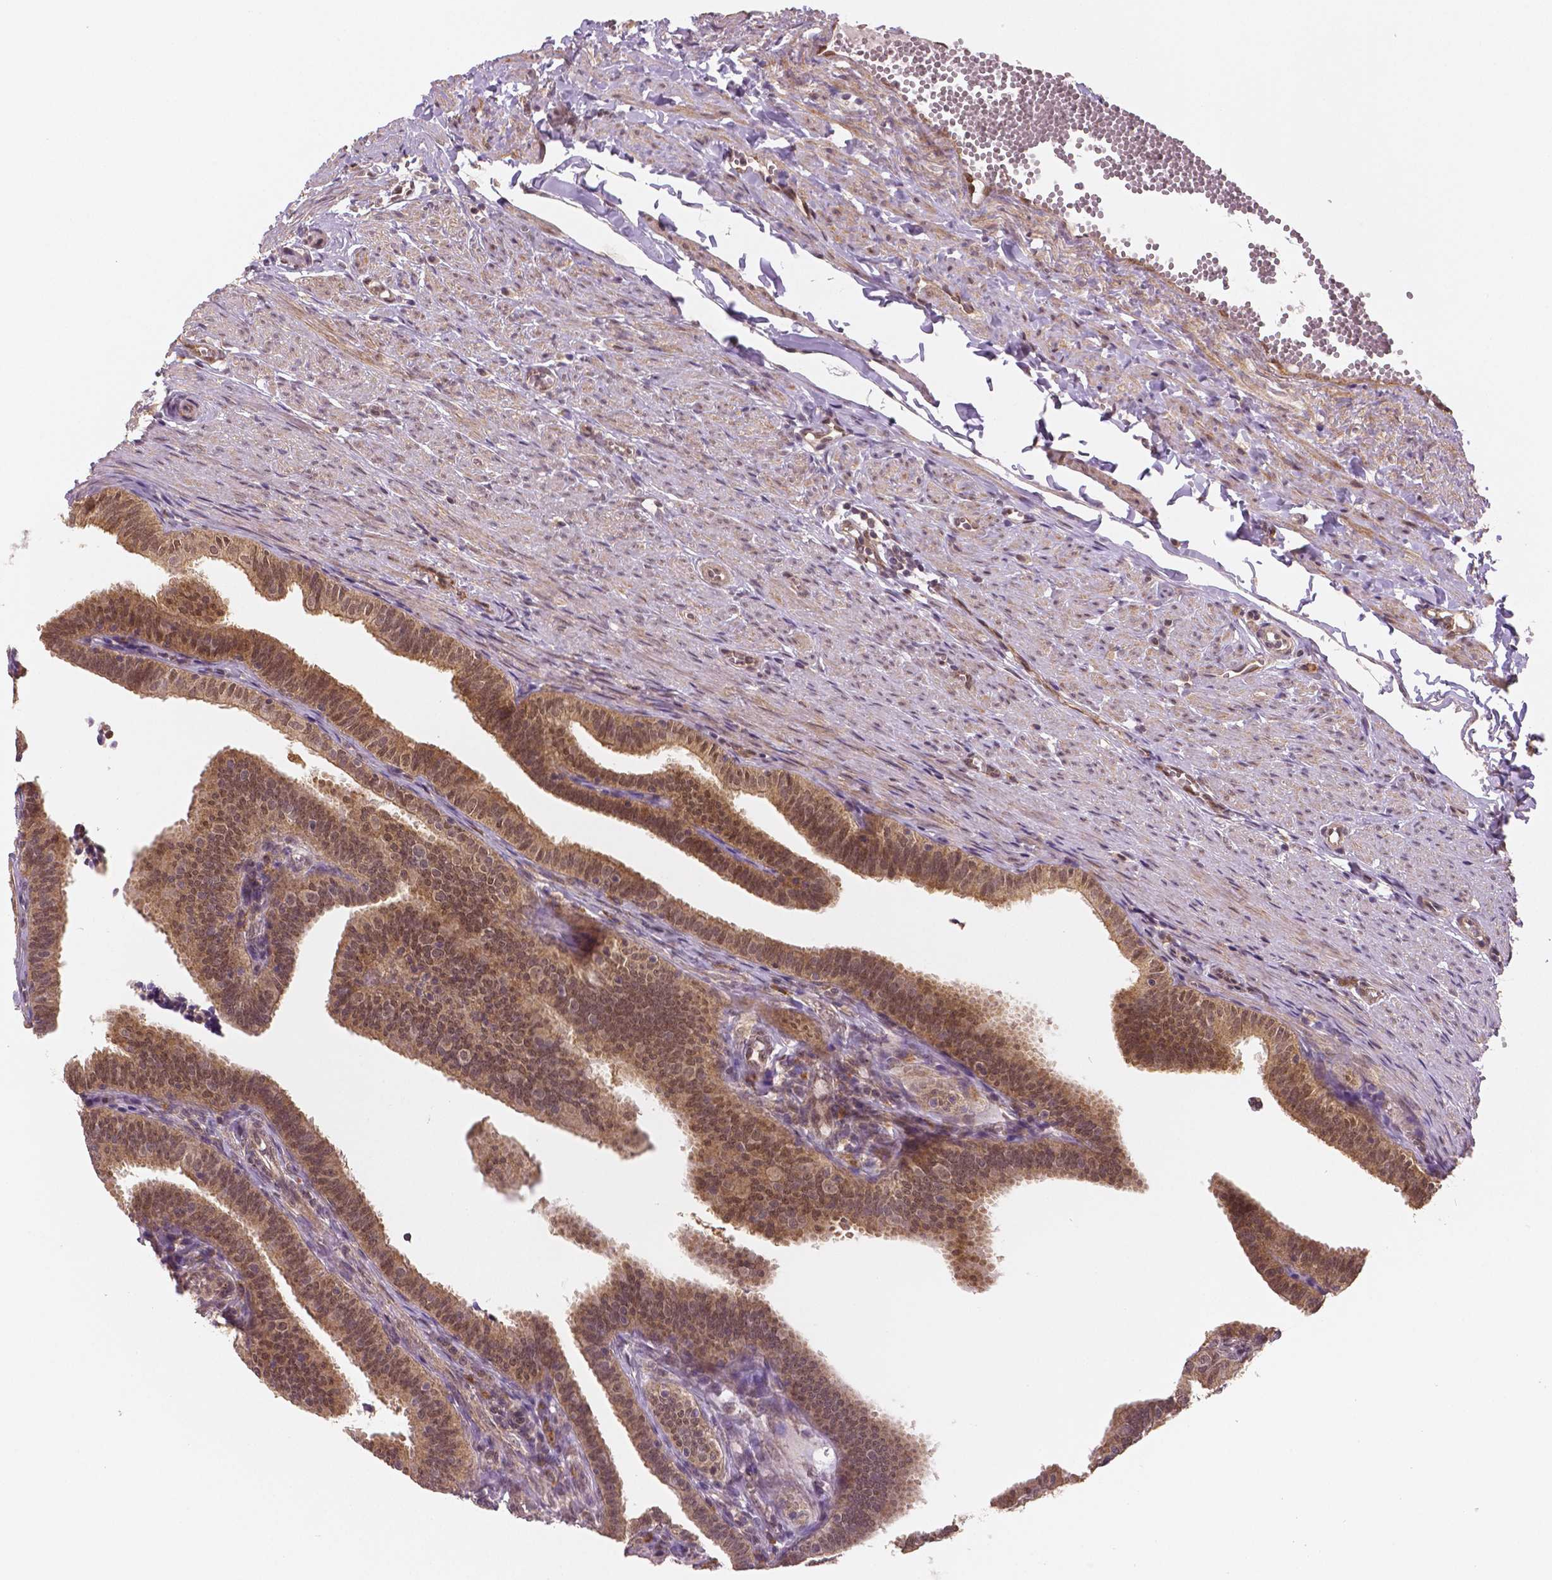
{"staining": {"intensity": "moderate", "quantity": ">75%", "location": "cytoplasmic/membranous"}, "tissue": "fallopian tube", "cell_type": "Glandular cells", "image_type": "normal", "snomed": [{"axis": "morphology", "description": "Normal tissue, NOS"}, {"axis": "topography", "description": "Fallopian tube"}], "caption": "Moderate cytoplasmic/membranous positivity is seen in approximately >75% of glandular cells in unremarkable fallopian tube.", "gene": "STAT3", "patient": {"sex": "female", "age": 25}}